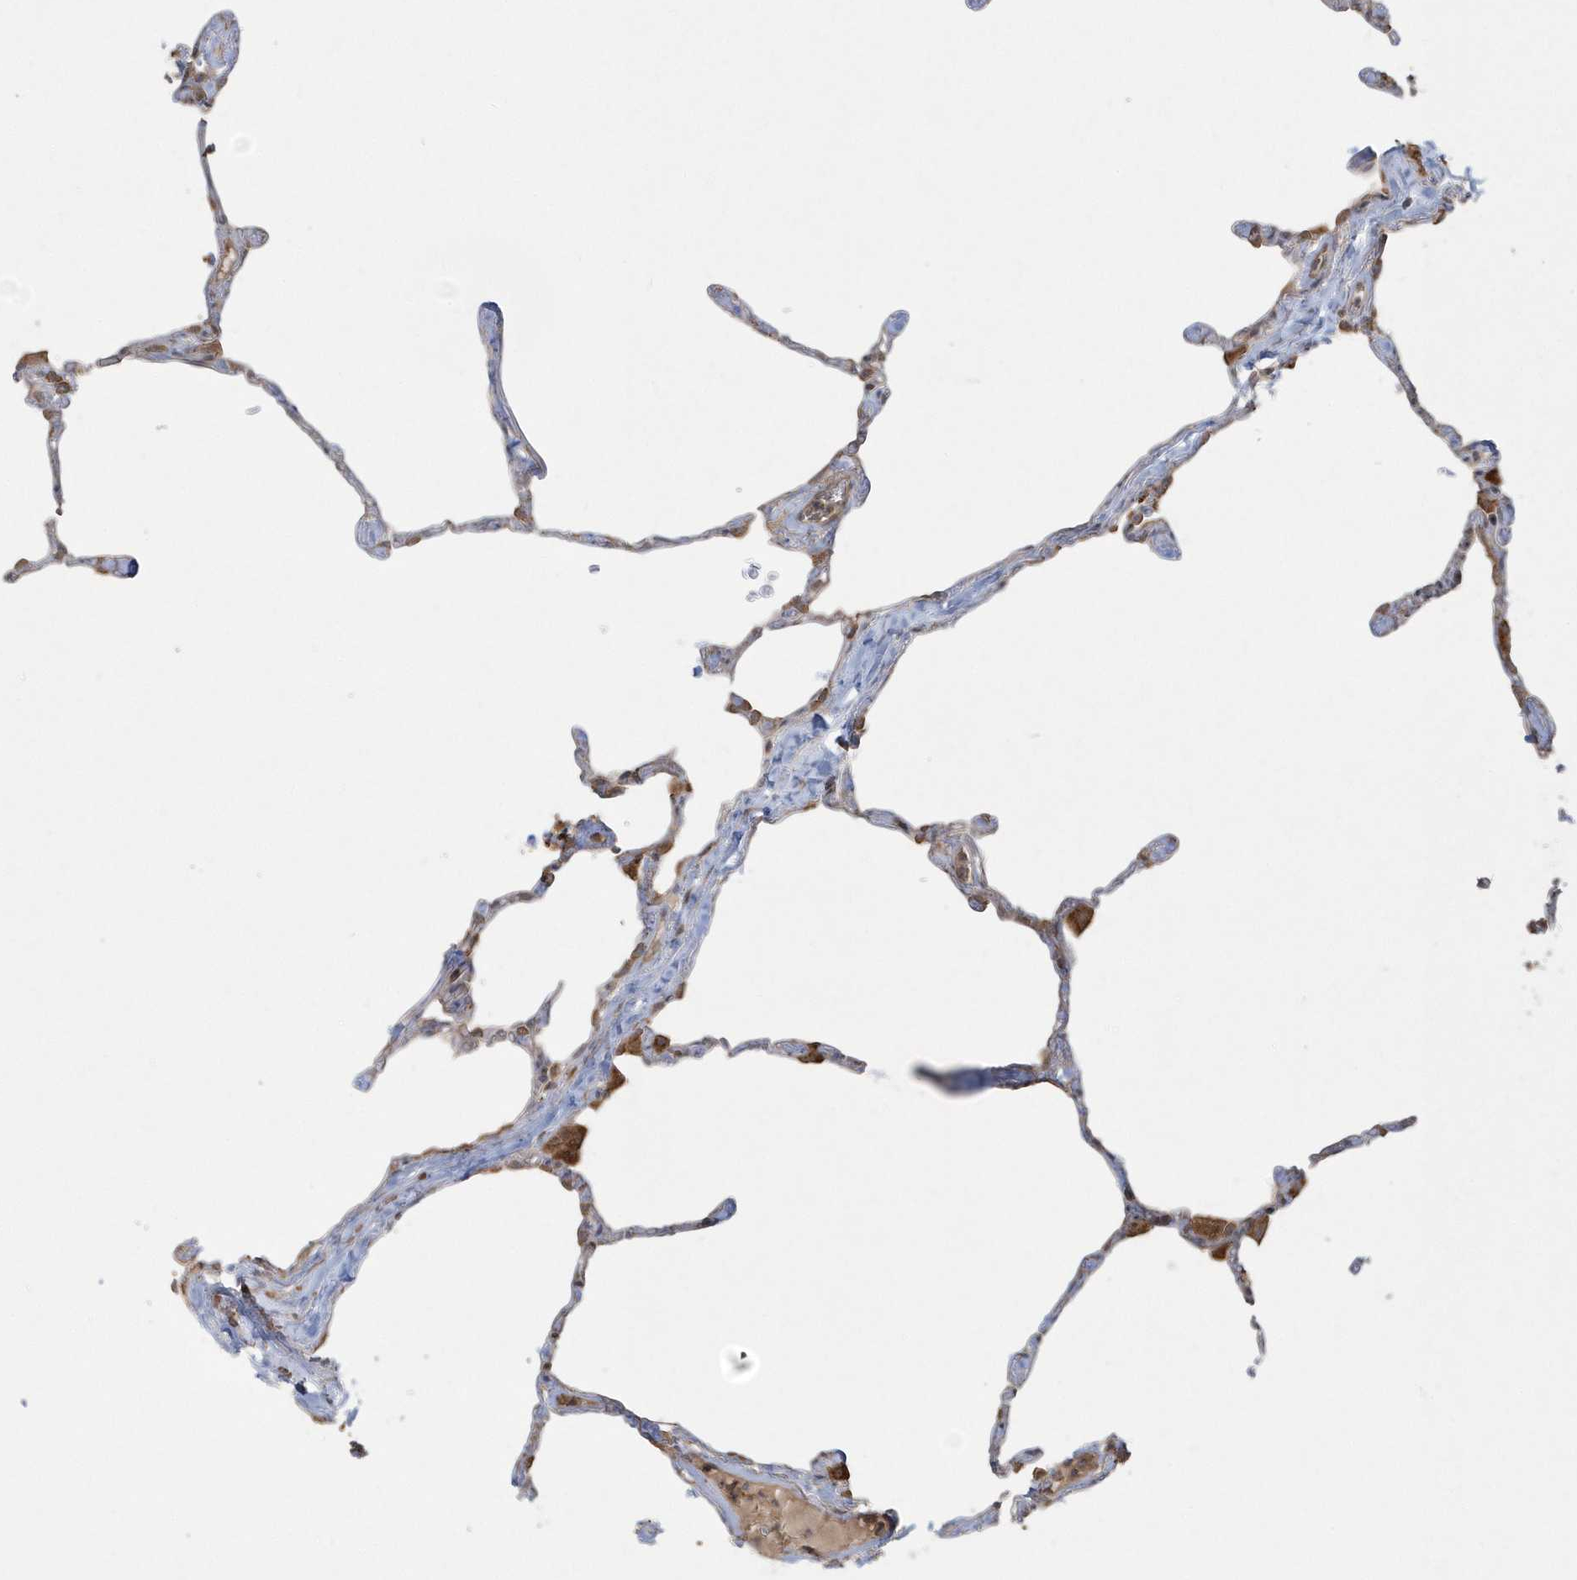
{"staining": {"intensity": "weak", "quantity": "25%-75%", "location": "cytoplasmic/membranous"}, "tissue": "lung", "cell_type": "Alveolar cells", "image_type": "normal", "snomed": [{"axis": "morphology", "description": "Normal tissue, NOS"}, {"axis": "topography", "description": "Lung"}], "caption": "Immunohistochemical staining of benign human lung reveals 25%-75% levels of weak cytoplasmic/membranous protein expression in about 25%-75% of alveolar cells. Immunohistochemistry stains the protein of interest in brown and the nuclei are stained blue.", "gene": "ARMC8", "patient": {"sex": "male", "age": 65}}